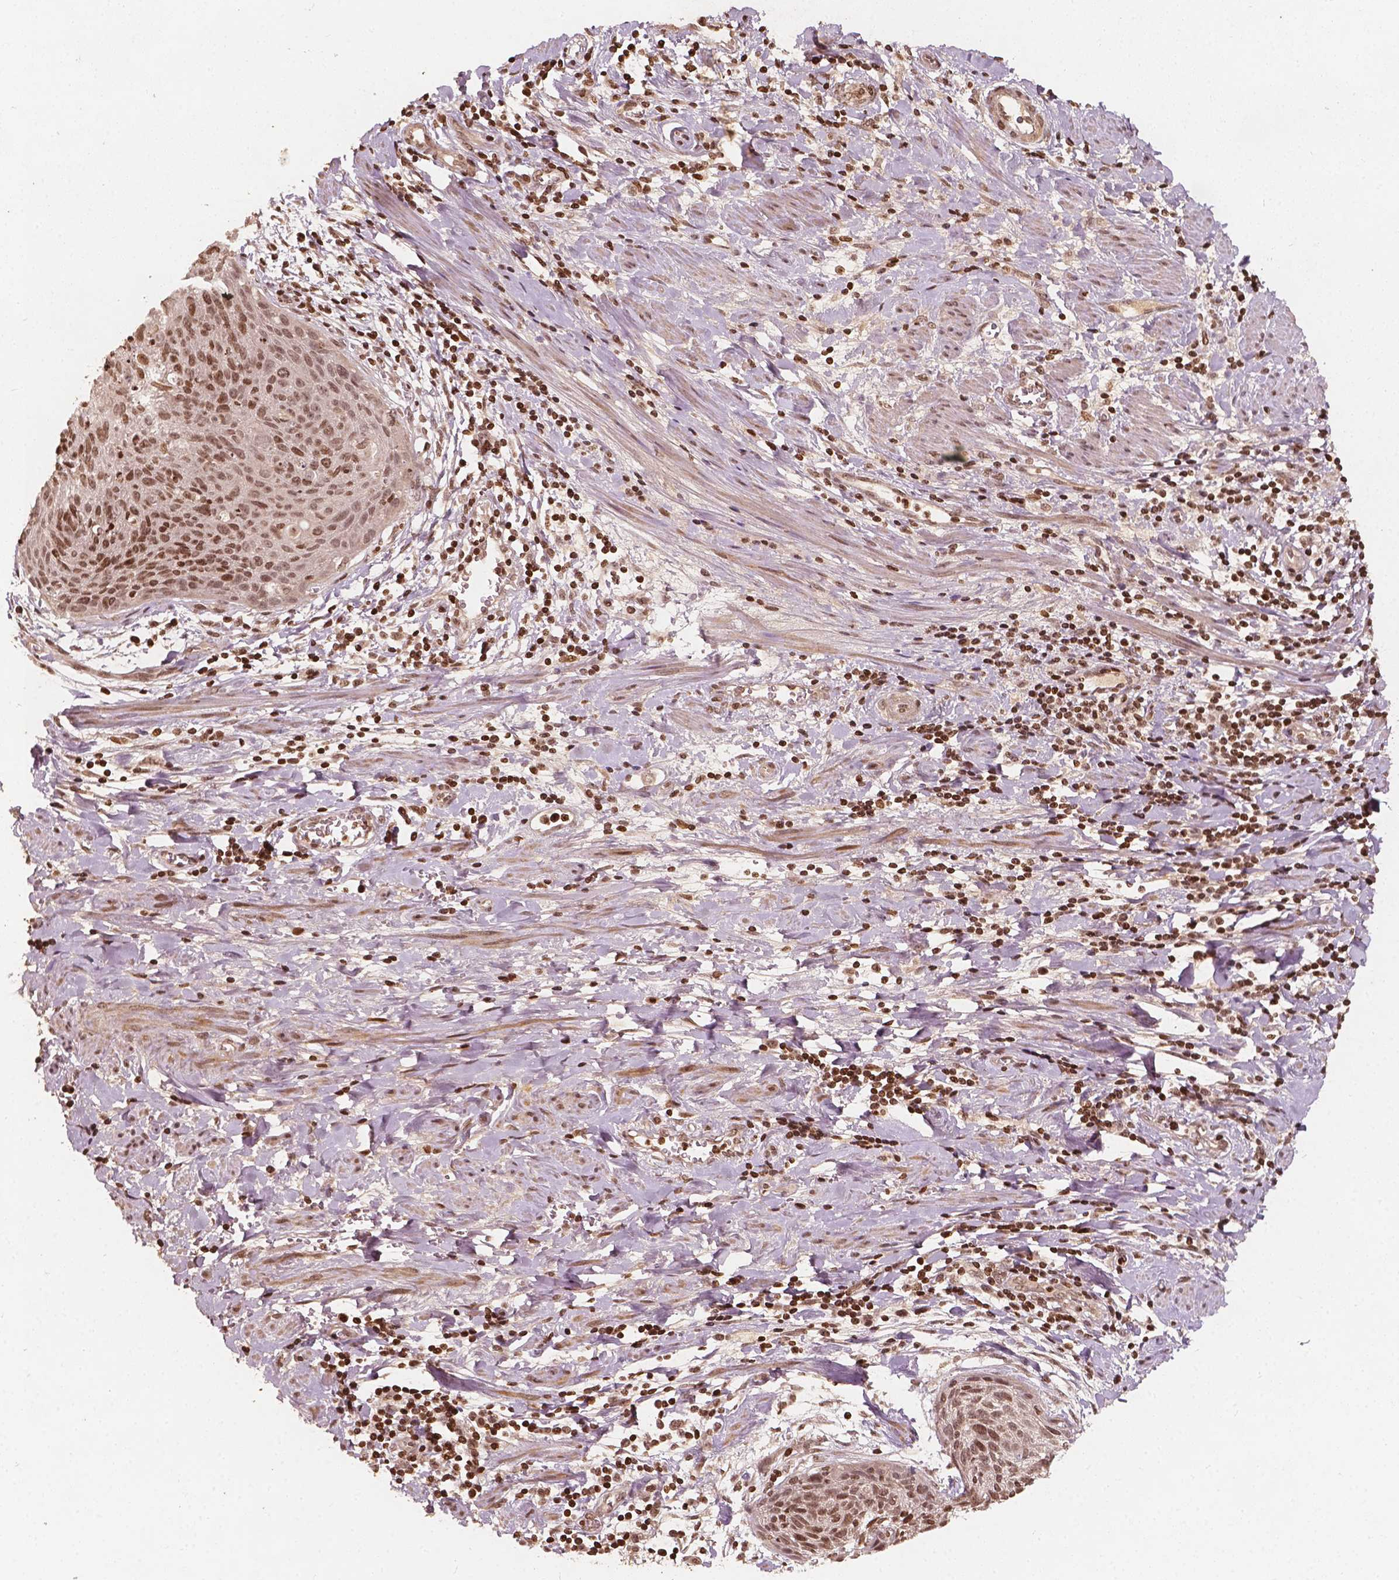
{"staining": {"intensity": "moderate", "quantity": ">75%", "location": "nuclear"}, "tissue": "cervical cancer", "cell_type": "Tumor cells", "image_type": "cancer", "snomed": [{"axis": "morphology", "description": "Squamous cell carcinoma, NOS"}, {"axis": "topography", "description": "Cervix"}], "caption": "Tumor cells reveal medium levels of moderate nuclear staining in approximately >75% of cells in human cervical cancer.", "gene": "H3C14", "patient": {"sex": "female", "age": 55}}